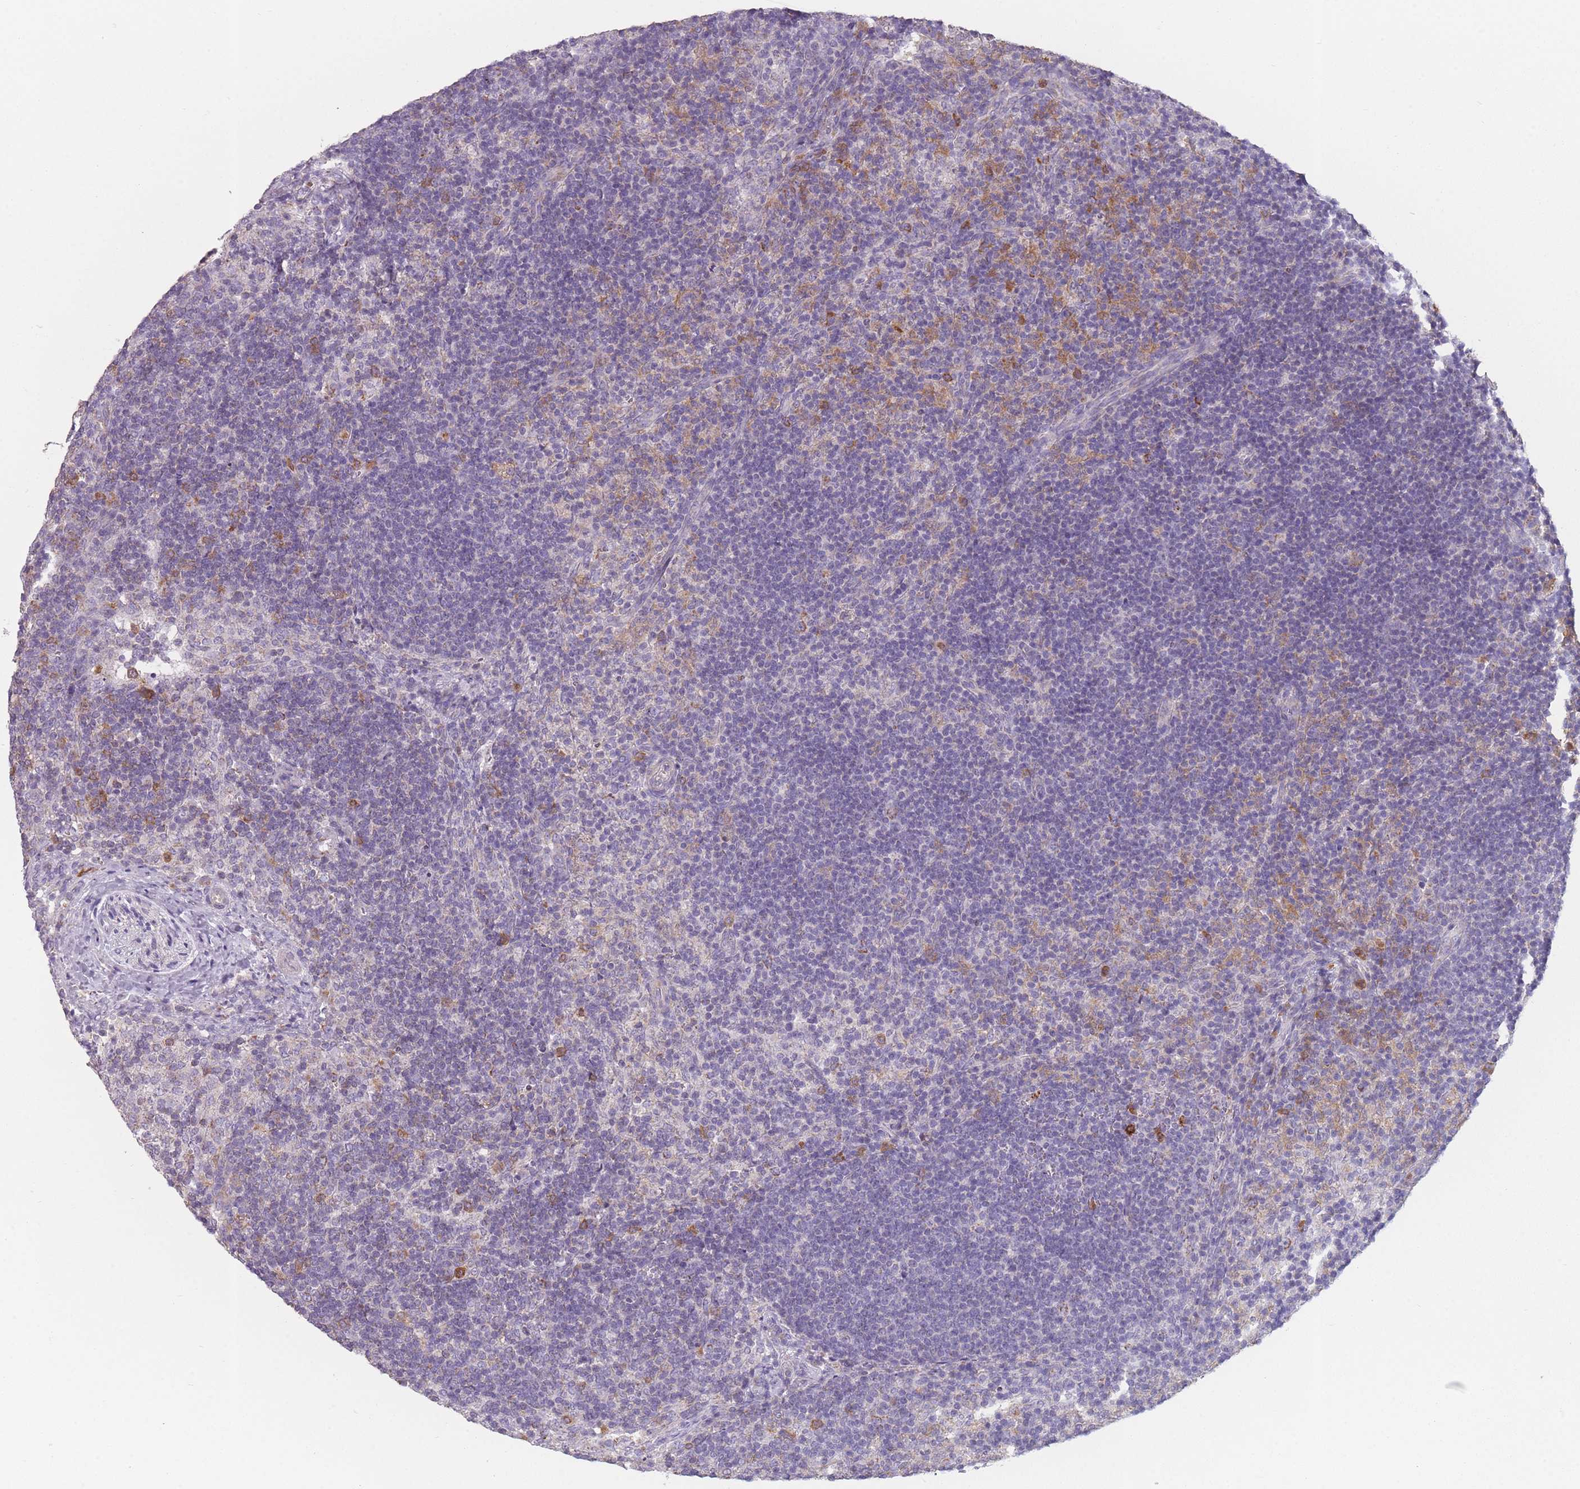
{"staining": {"intensity": "moderate", "quantity": "<25%", "location": "cytoplasmic/membranous"}, "tissue": "lymph node", "cell_type": "Non-germinal center cells", "image_type": "normal", "snomed": [{"axis": "morphology", "description": "Normal tissue, NOS"}, {"axis": "topography", "description": "Lymph node"}], "caption": "Benign lymph node demonstrates moderate cytoplasmic/membranous expression in about <25% of non-germinal center cells, visualized by immunohistochemistry.", "gene": "PRAM1", "patient": {"sex": "female", "age": 30}}